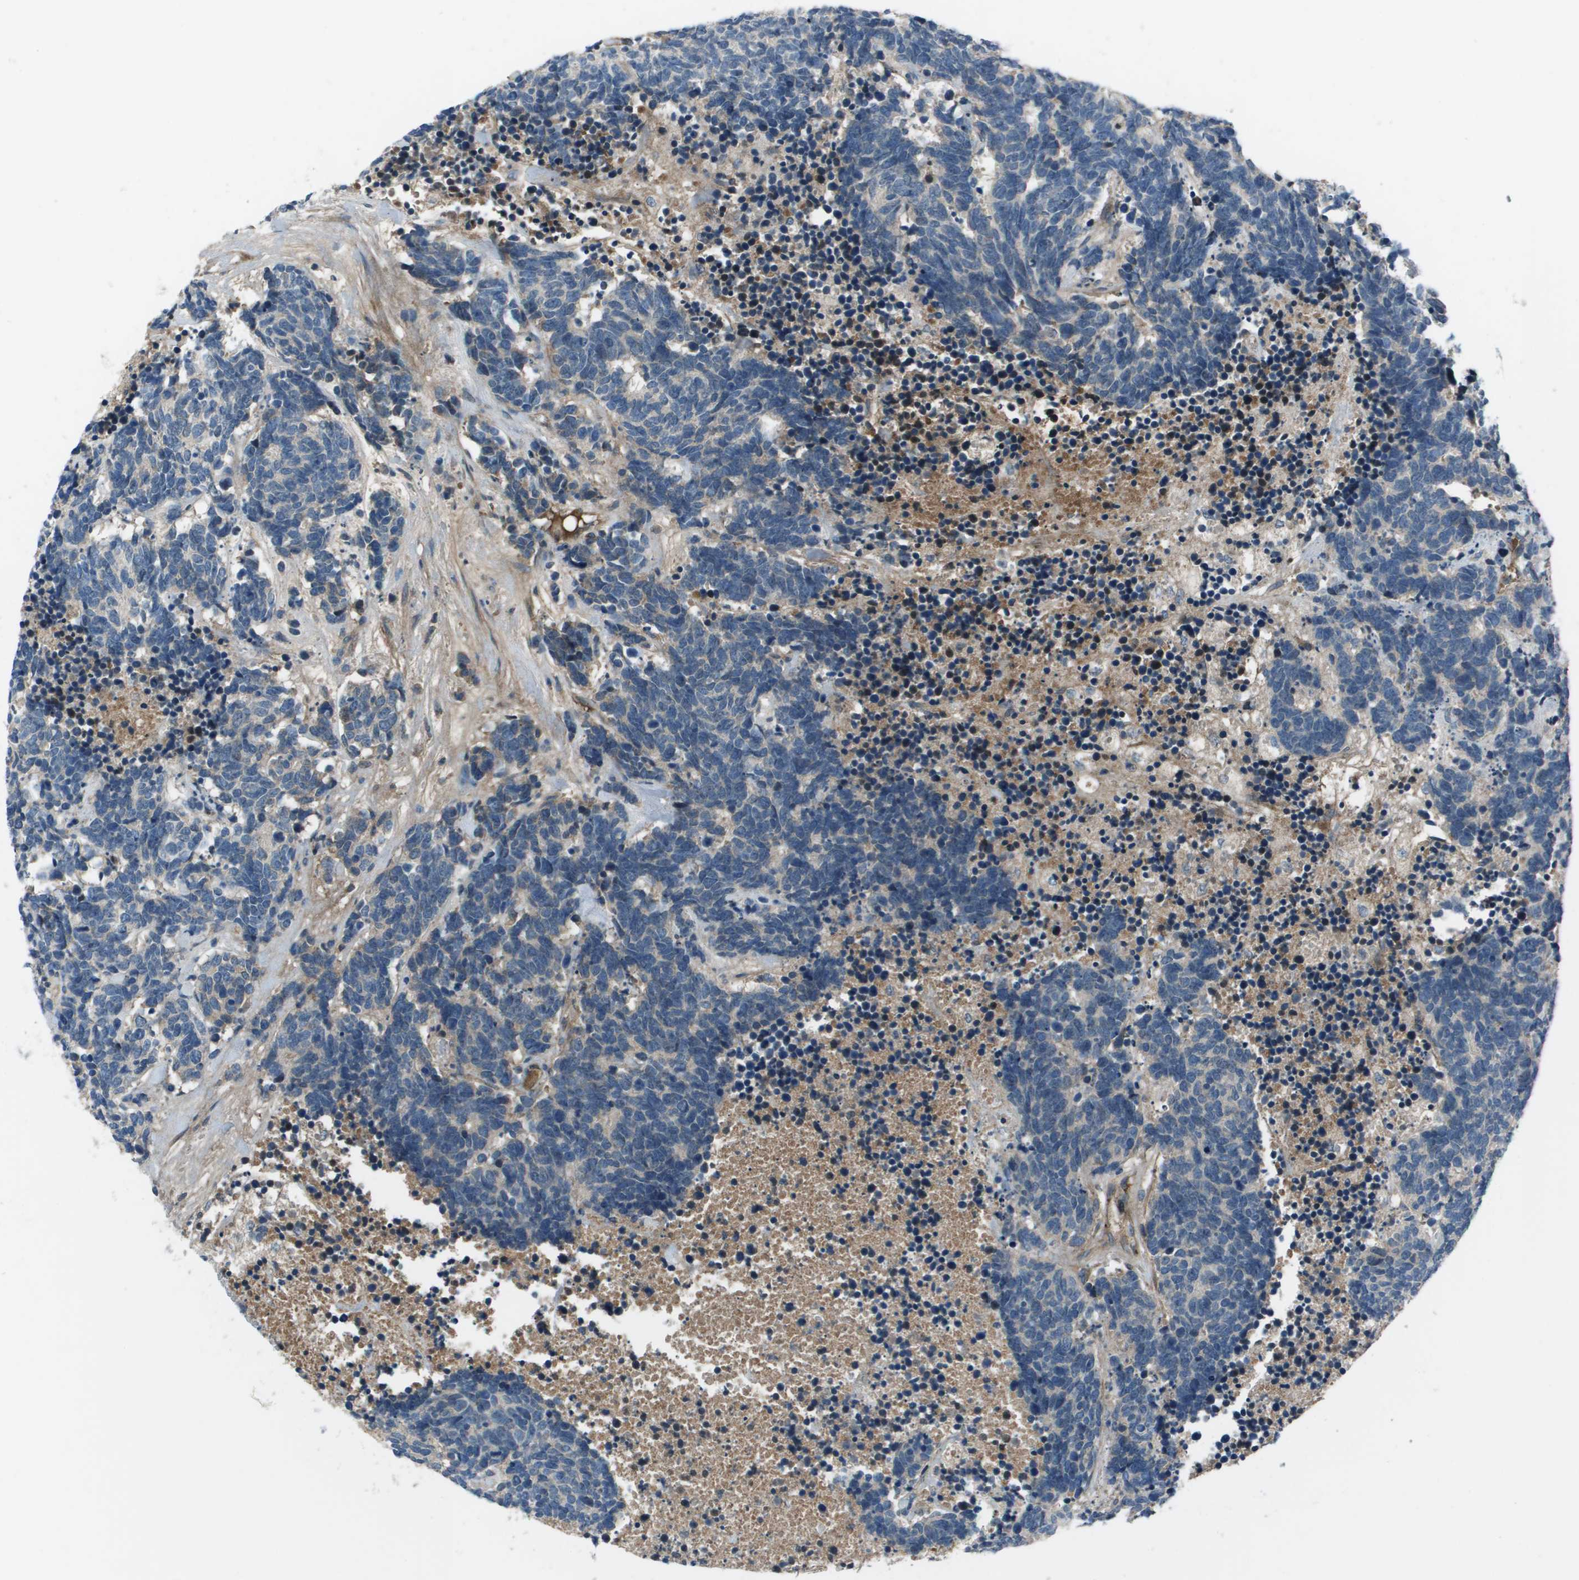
{"staining": {"intensity": "negative", "quantity": "none", "location": "none"}, "tissue": "carcinoid", "cell_type": "Tumor cells", "image_type": "cancer", "snomed": [{"axis": "morphology", "description": "Carcinoma, NOS"}, {"axis": "morphology", "description": "Carcinoid, malignant, NOS"}, {"axis": "topography", "description": "Urinary bladder"}], "caption": "High power microscopy micrograph of an immunohistochemistry (IHC) micrograph of carcinoid, revealing no significant positivity in tumor cells.", "gene": "PCOLCE", "patient": {"sex": "male", "age": 57}}